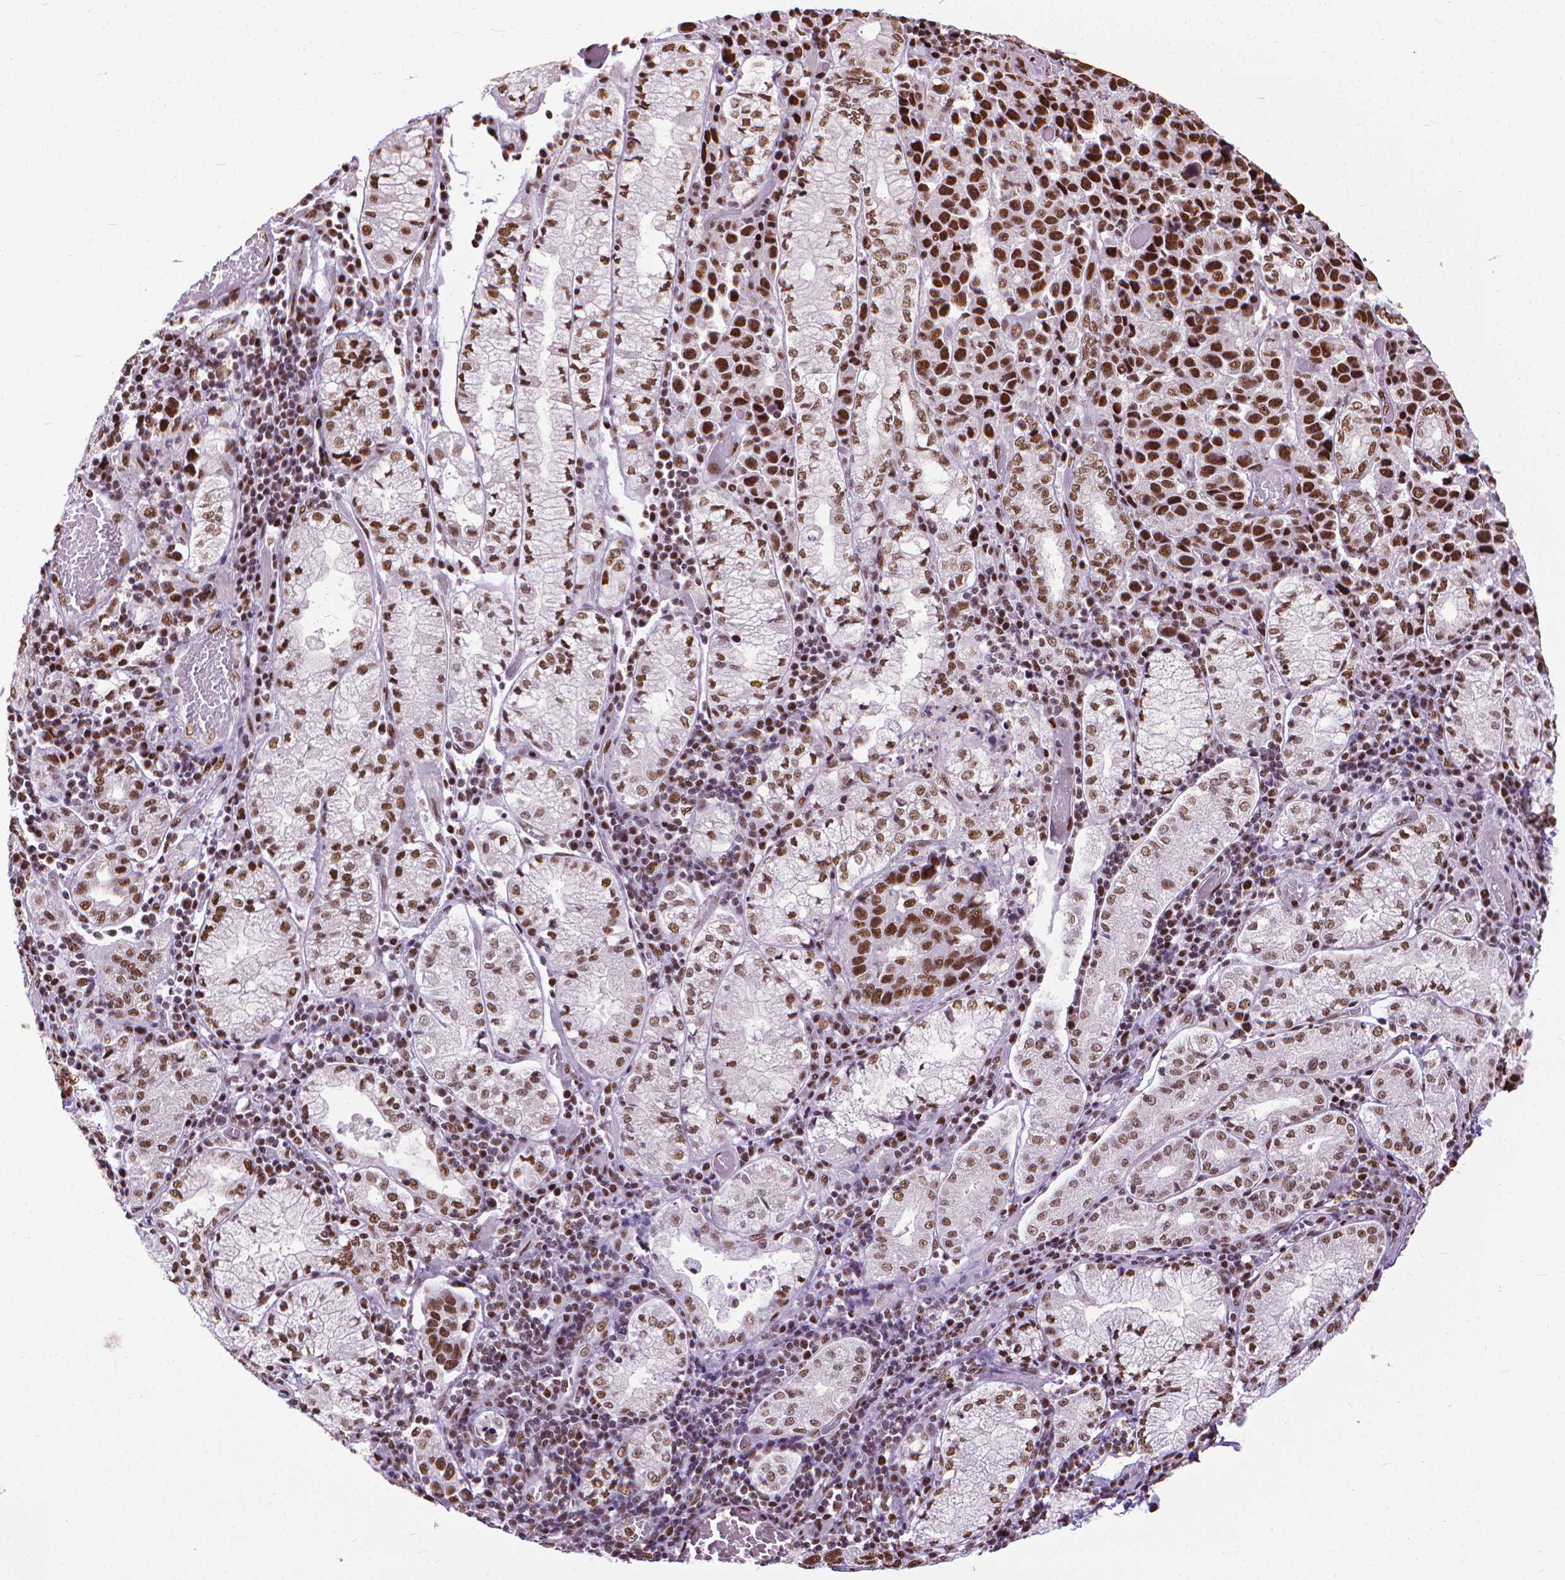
{"staining": {"intensity": "strong", "quantity": ">75%", "location": "nuclear"}, "tissue": "stomach cancer", "cell_type": "Tumor cells", "image_type": "cancer", "snomed": [{"axis": "morphology", "description": "Adenocarcinoma, NOS"}, {"axis": "topography", "description": "Stomach"}], "caption": "Immunohistochemistry (IHC) image of human stomach cancer stained for a protein (brown), which exhibits high levels of strong nuclear positivity in approximately >75% of tumor cells.", "gene": "AKAP8", "patient": {"sex": "male", "age": 93}}